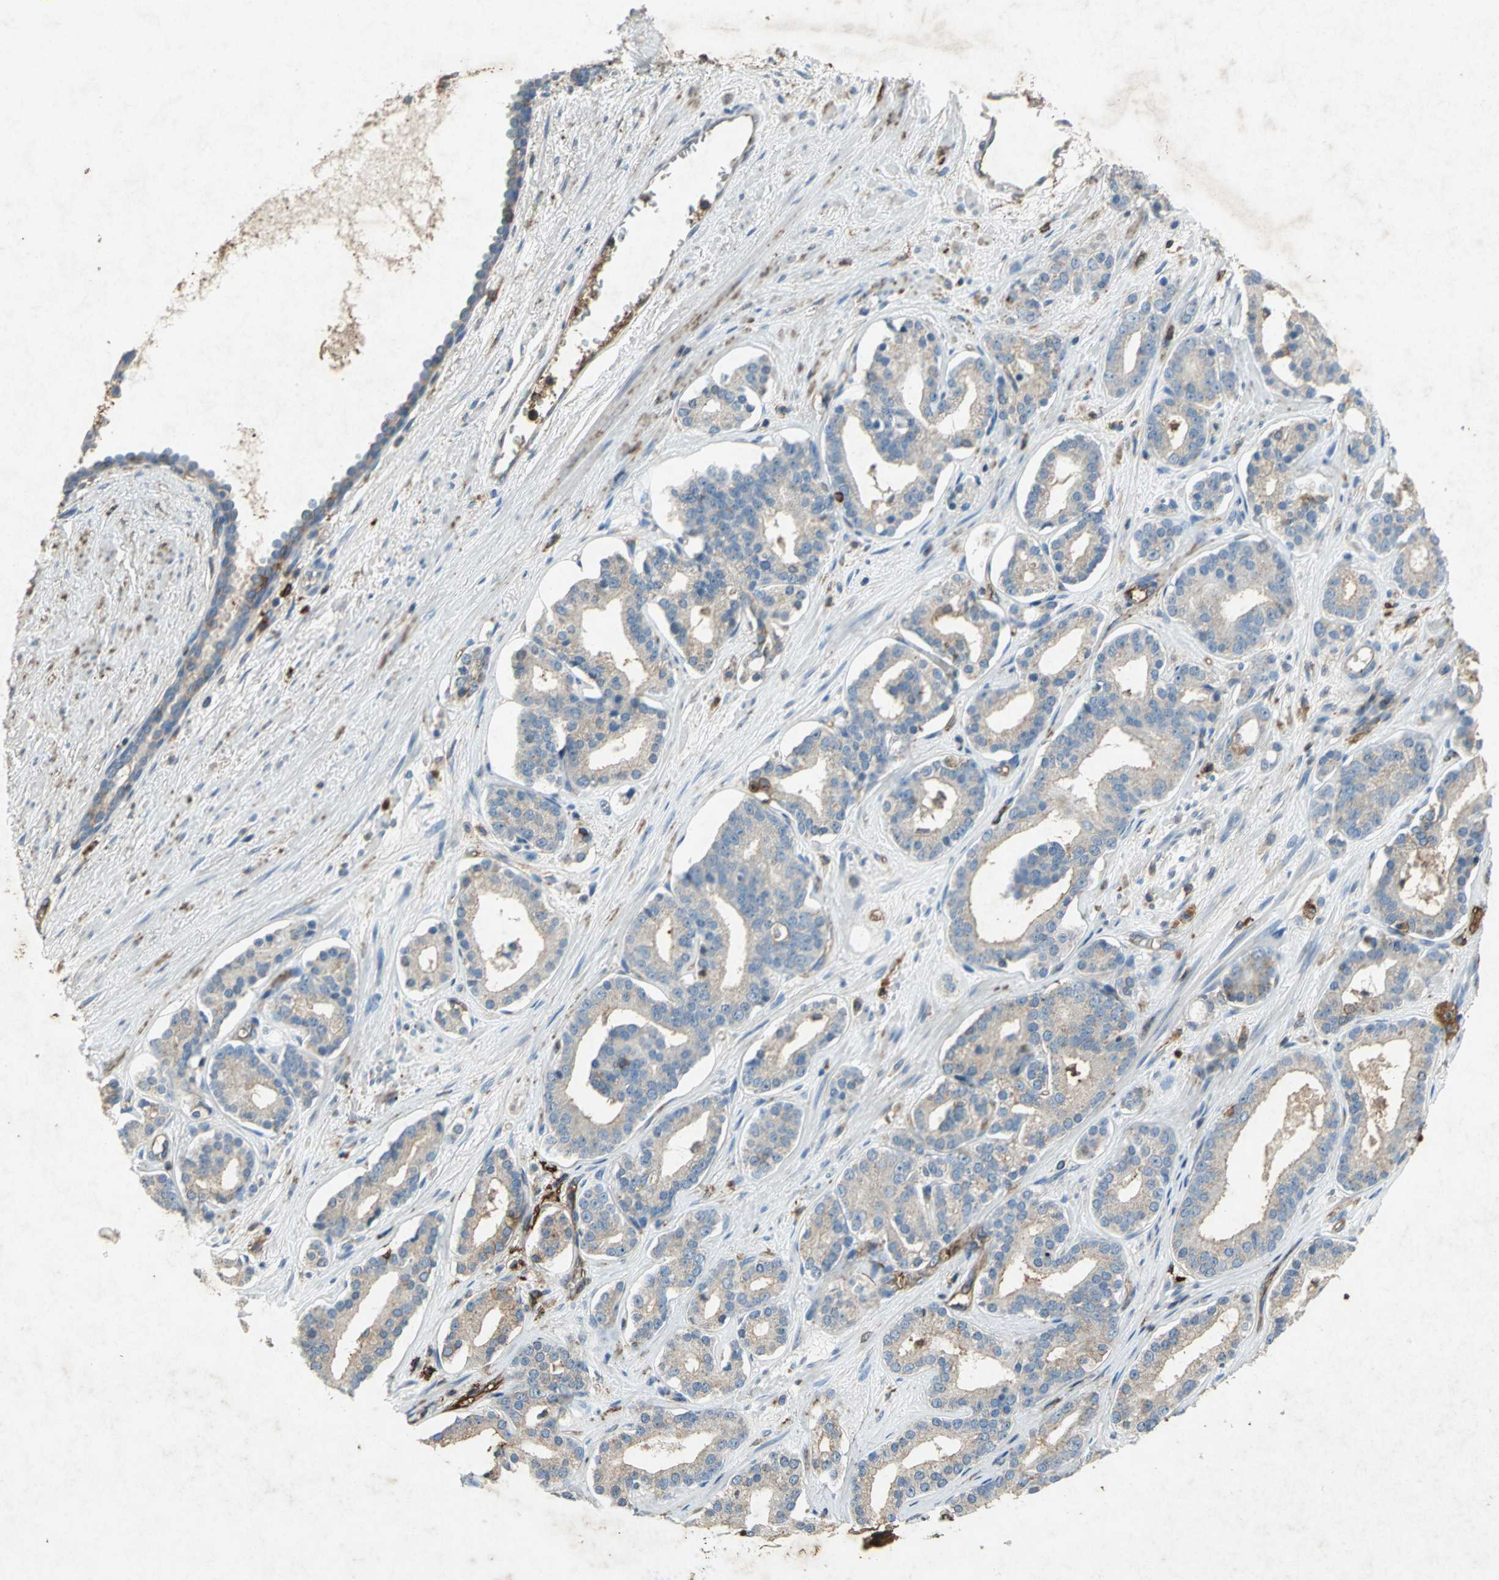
{"staining": {"intensity": "moderate", "quantity": ">75%", "location": "cytoplasmic/membranous"}, "tissue": "prostate cancer", "cell_type": "Tumor cells", "image_type": "cancer", "snomed": [{"axis": "morphology", "description": "Adenocarcinoma, Low grade"}, {"axis": "topography", "description": "Prostate"}], "caption": "This is an image of IHC staining of low-grade adenocarcinoma (prostate), which shows moderate staining in the cytoplasmic/membranous of tumor cells.", "gene": "CCR6", "patient": {"sex": "male", "age": 63}}